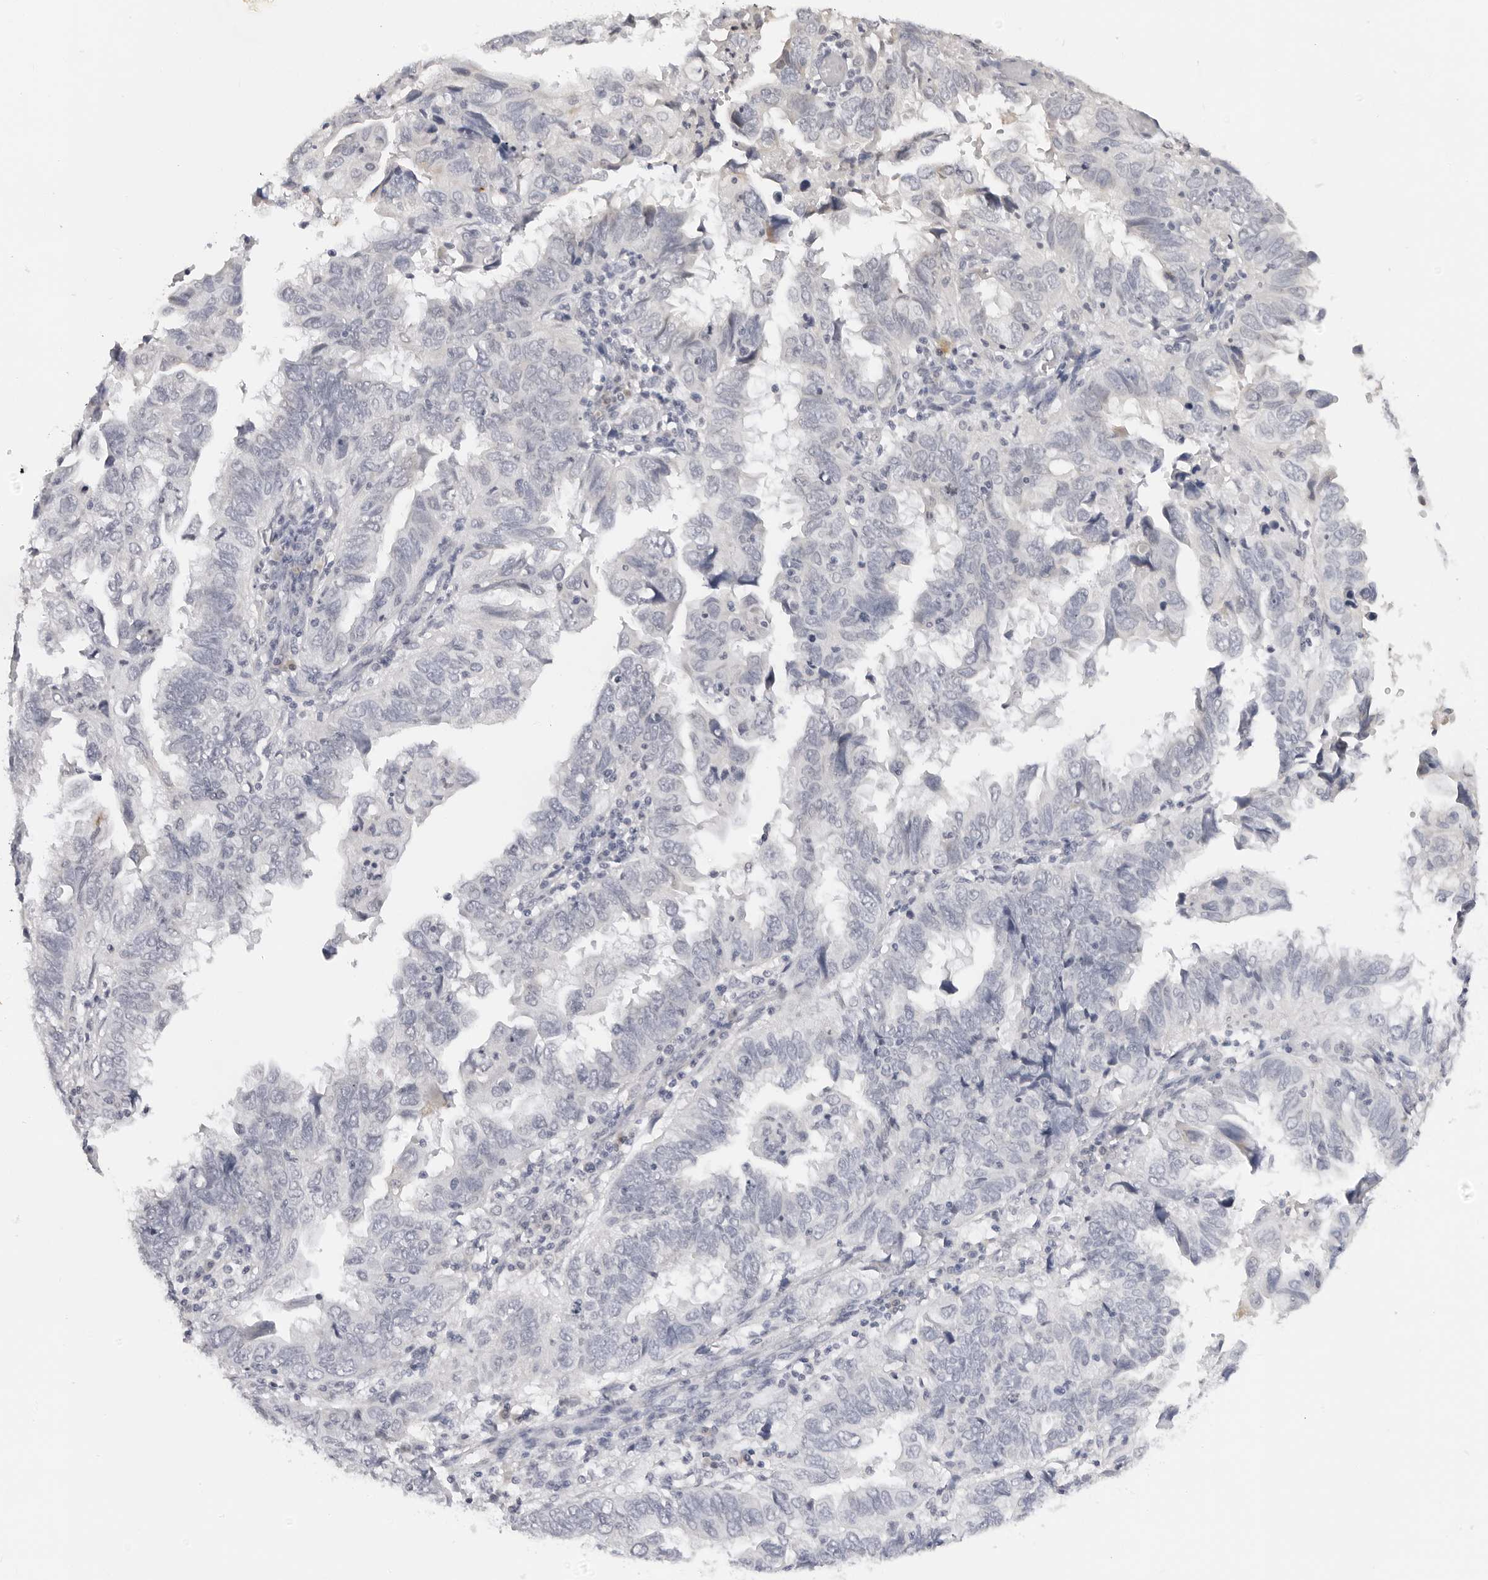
{"staining": {"intensity": "negative", "quantity": "none", "location": "none"}, "tissue": "endometrial cancer", "cell_type": "Tumor cells", "image_type": "cancer", "snomed": [{"axis": "morphology", "description": "Adenocarcinoma, NOS"}, {"axis": "topography", "description": "Uterus"}], "caption": "IHC micrograph of adenocarcinoma (endometrial) stained for a protein (brown), which displays no positivity in tumor cells.", "gene": "EDN2", "patient": {"sex": "female", "age": 77}}